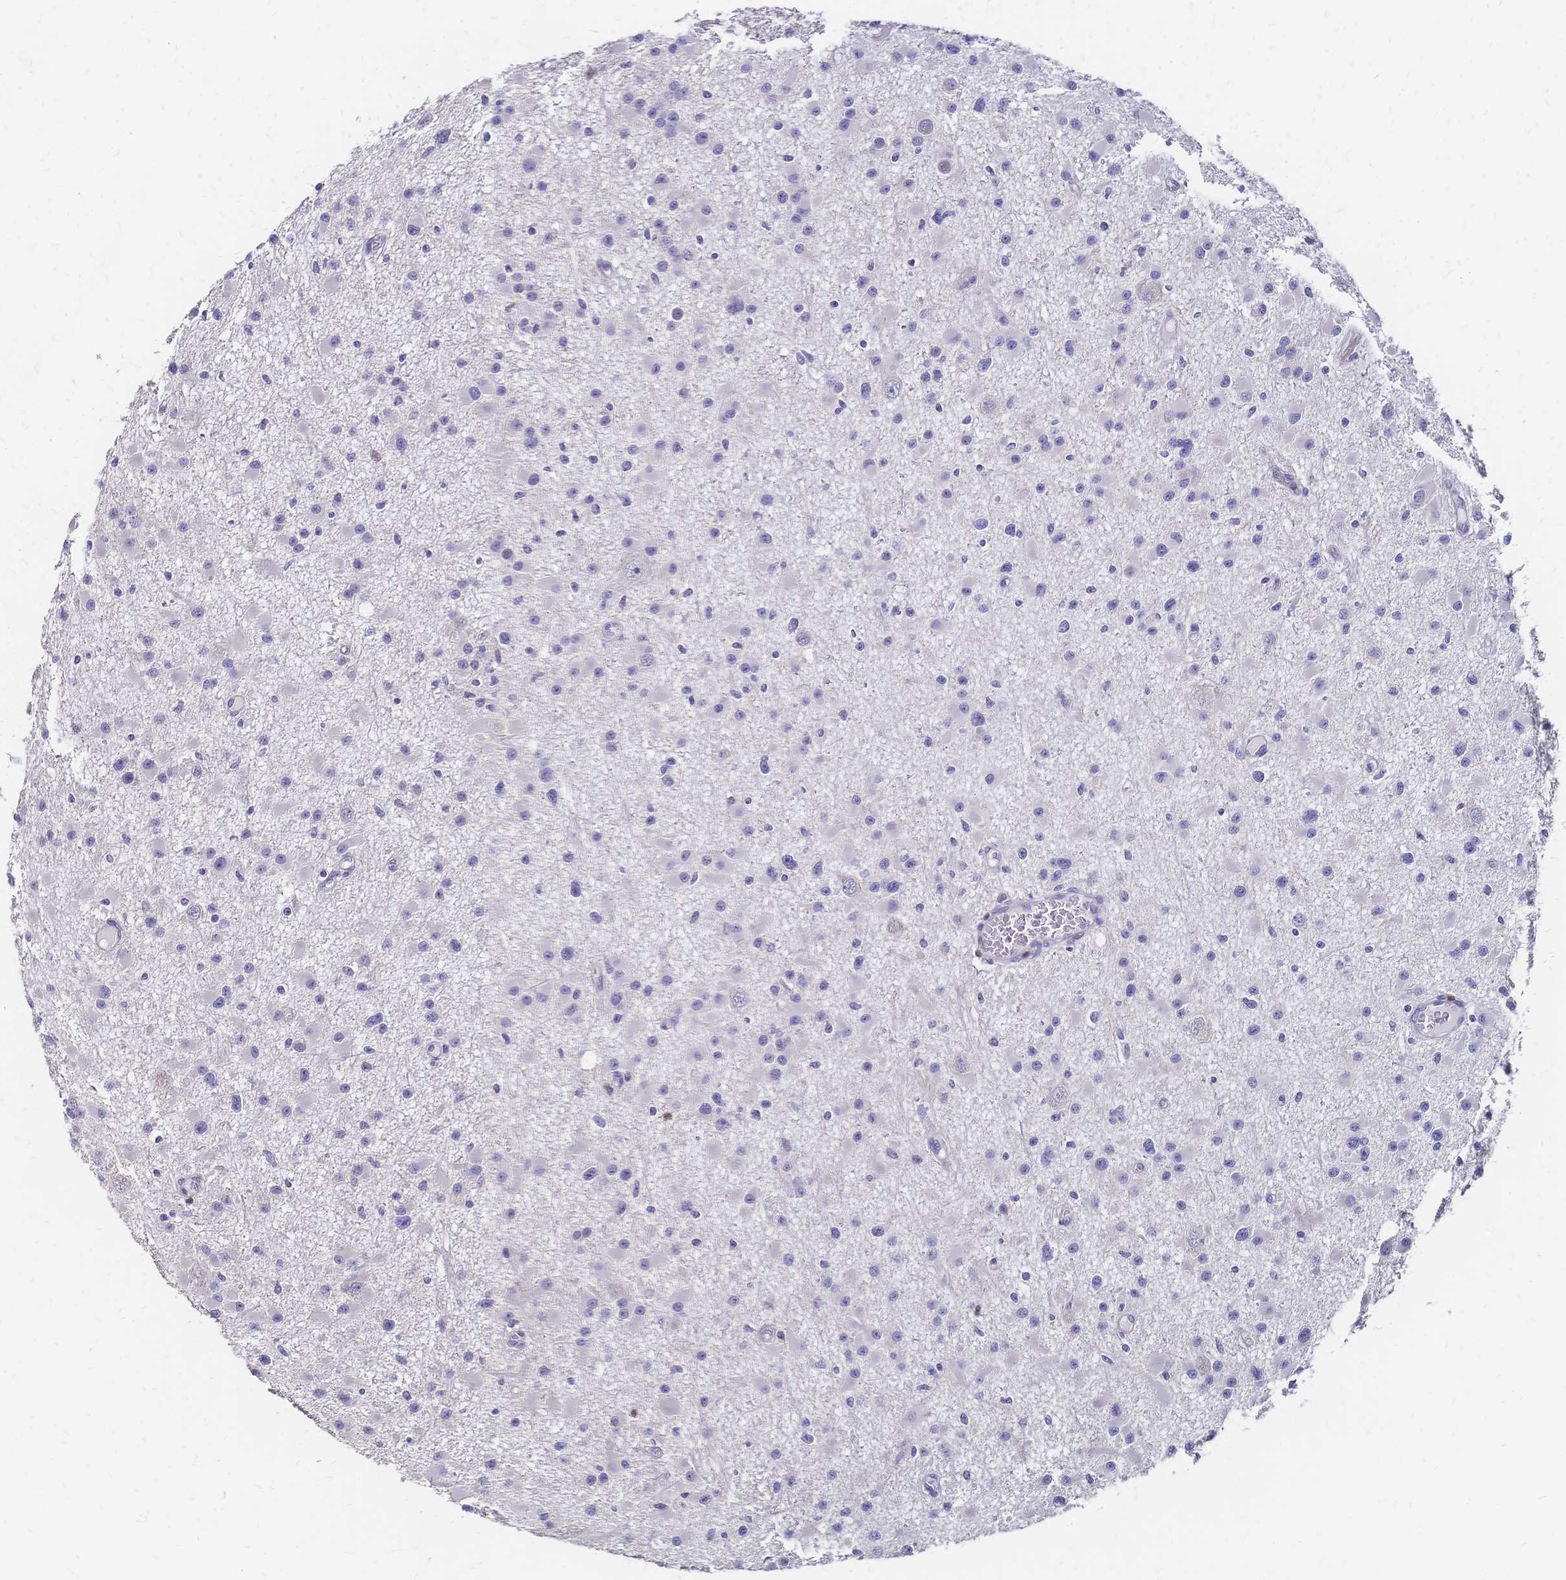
{"staining": {"intensity": "negative", "quantity": "none", "location": "none"}, "tissue": "glioma", "cell_type": "Tumor cells", "image_type": "cancer", "snomed": [{"axis": "morphology", "description": "Glioma, malignant, High grade"}, {"axis": "topography", "description": "Brain"}], "caption": "IHC of malignant glioma (high-grade) demonstrates no staining in tumor cells.", "gene": "DTNB", "patient": {"sex": "male", "age": 54}}